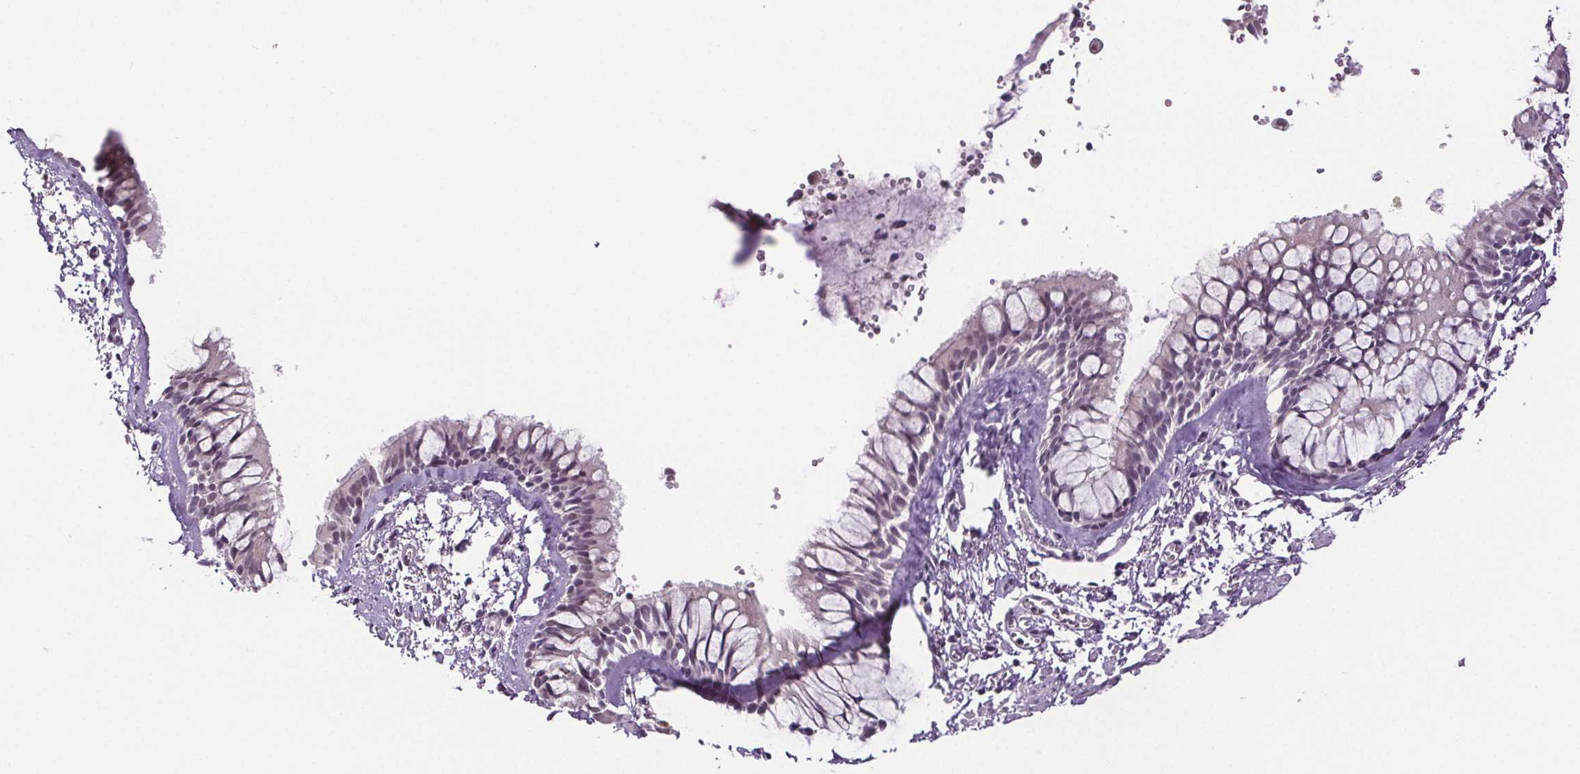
{"staining": {"intensity": "moderate", "quantity": "<25%", "location": "nuclear"}, "tissue": "bronchus", "cell_type": "Respiratory epithelial cells", "image_type": "normal", "snomed": [{"axis": "morphology", "description": "Normal tissue, NOS"}, {"axis": "topography", "description": "Bronchus"}], "caption": "Immunohistochemistry photomicrograph of benign human bronchus stained for a protein (brown), which displays low levels of moderate nuclear positivity in about <25% of respiratory epithelial cells.", "gene": "CENPF", "patient": {"sex": "female", "age": 59}}